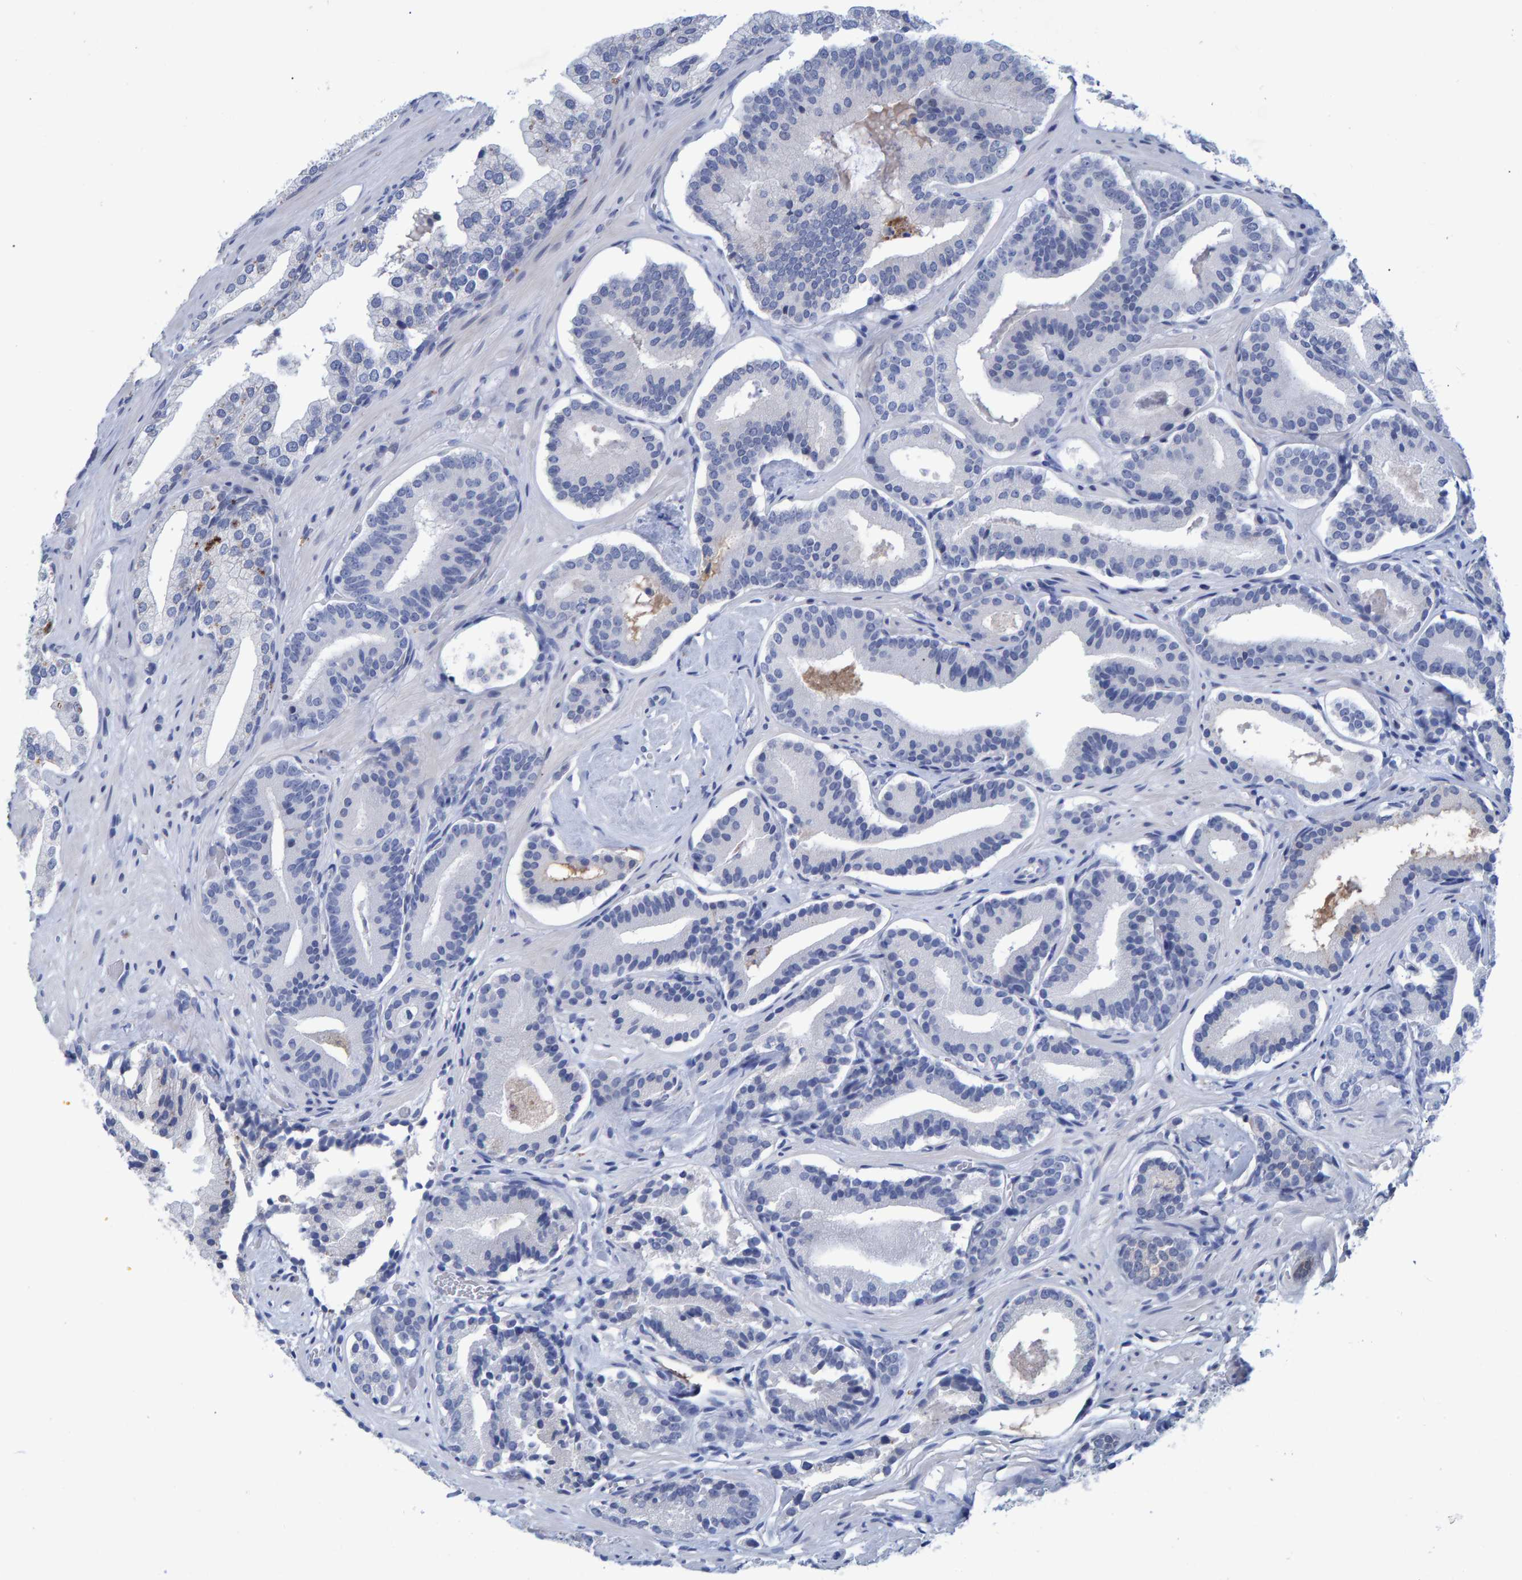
{"staining": {"intensity": "negative", "quantity": "none", "location": "none"}, "tissue": "prostate cancer", "cell_type": "Tumor cells", "image_type": "cancer", "snomed": [{"axis": "morphology", "description": "Adenocarcinoma, Low grade"}, {"axis": "topography", "description": "Prostate"}], "caption": "Immunohistochemistry photomicrograph of neoplastic tissue: prostate adenocarcinoma (low-grade) stained with DAB (3,3'-diaminobenzidine) reveals no significant protein positivity in tumor cells. (DAB immunohistochemistry (IHC) visualized using brightfield microscopy, high magnification).", "gene": "PROCA1", "patient": {"sex": "male", "age": 51}}